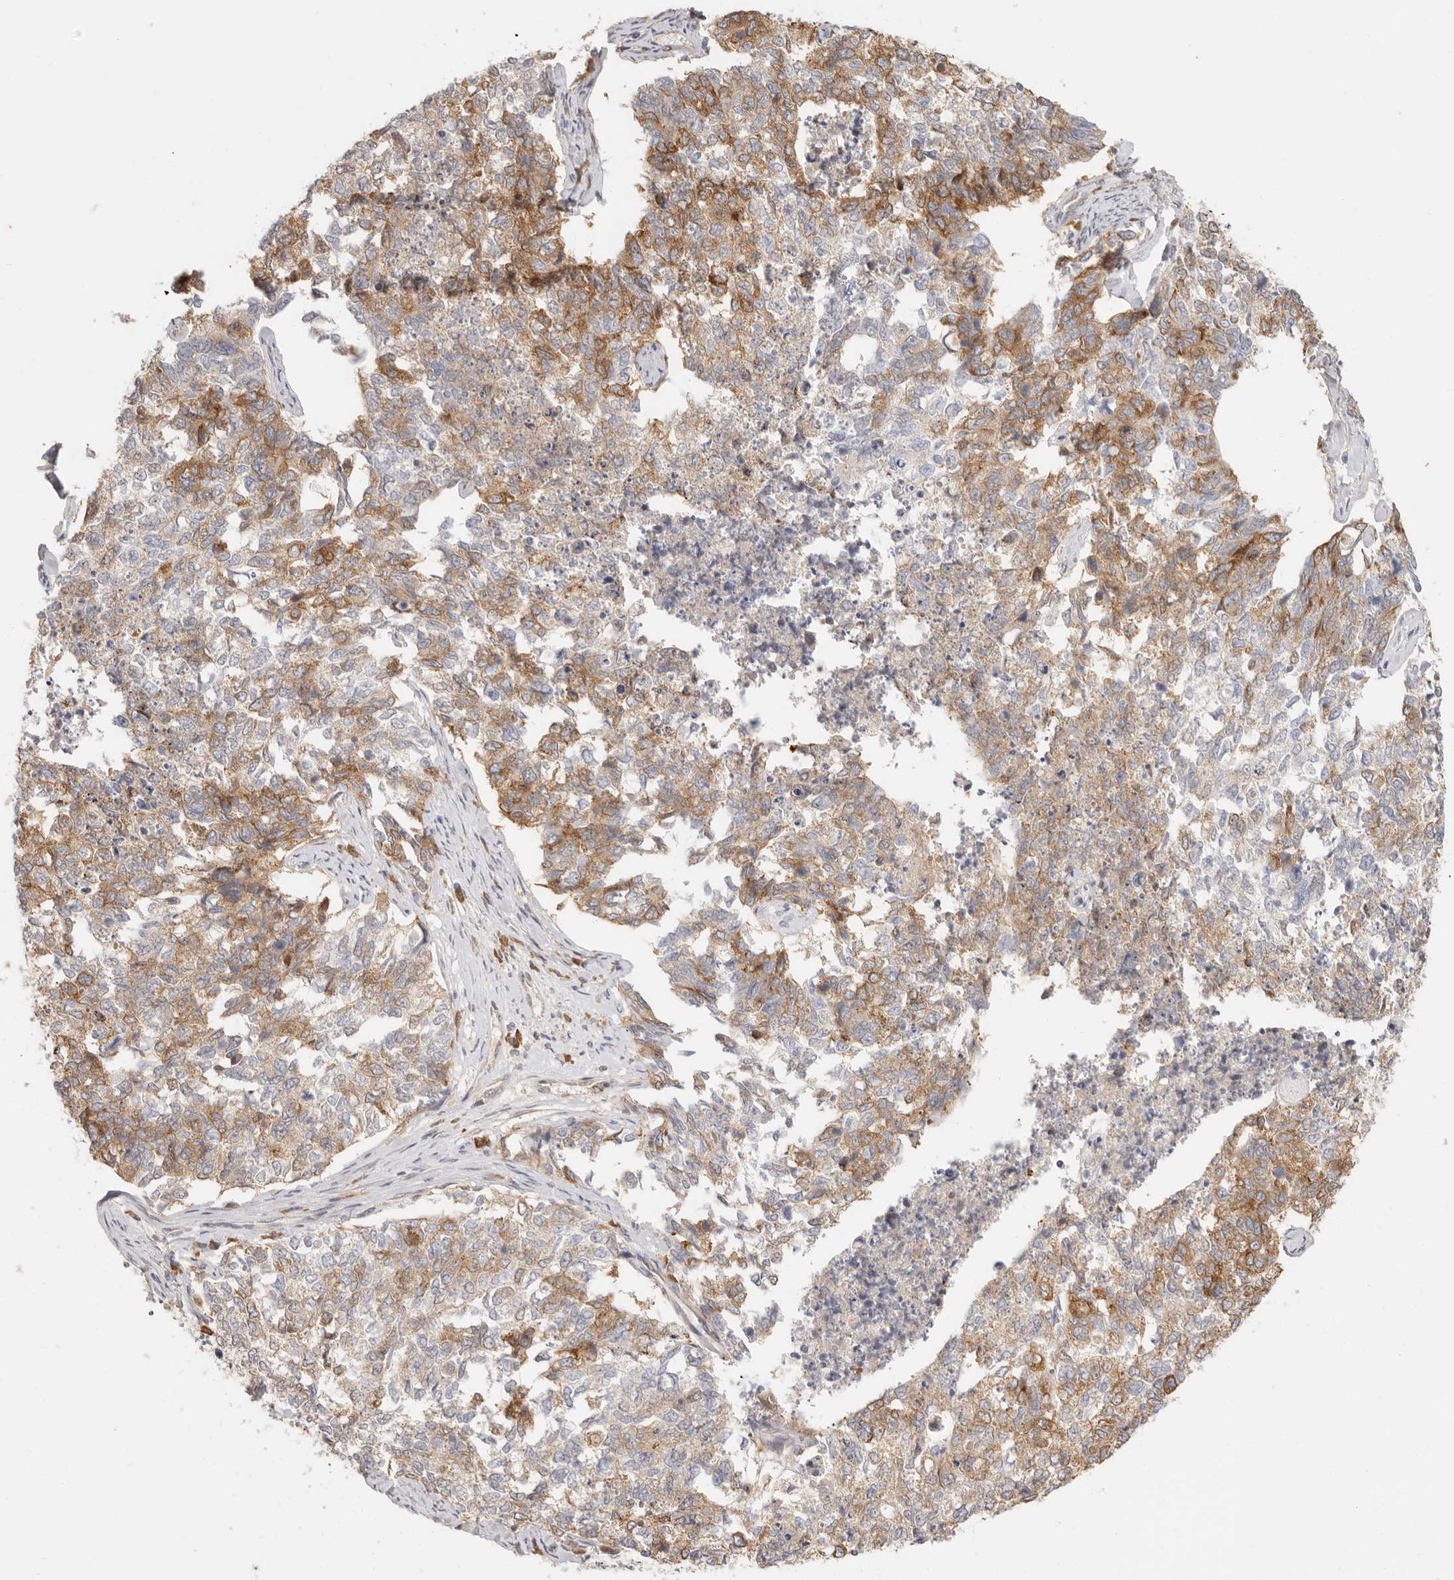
{"staining": {"intensity": "moderate", "quantity": "25%-75%", "location": "cytoplasmic/membranous"}, "tissue": "cervical cancer", "cell_type": "Tumor cells", "image_type": "cancer", "snomed": [{"axis": "morphology", "description": "Squamous cell carcinoma, NOS"}, {"axis": "topography", "description": "Cervix"}], "caption": "A high-resolution image shows immunohistochemistry staining of cervical cancer (squamous cell carcinoma), which displays moderate cytoplasmic/membranous expression in about 25%-75% of tumor cells.", "gene": "PABPC4", "patient": {"sex": "female", "age": 63}}